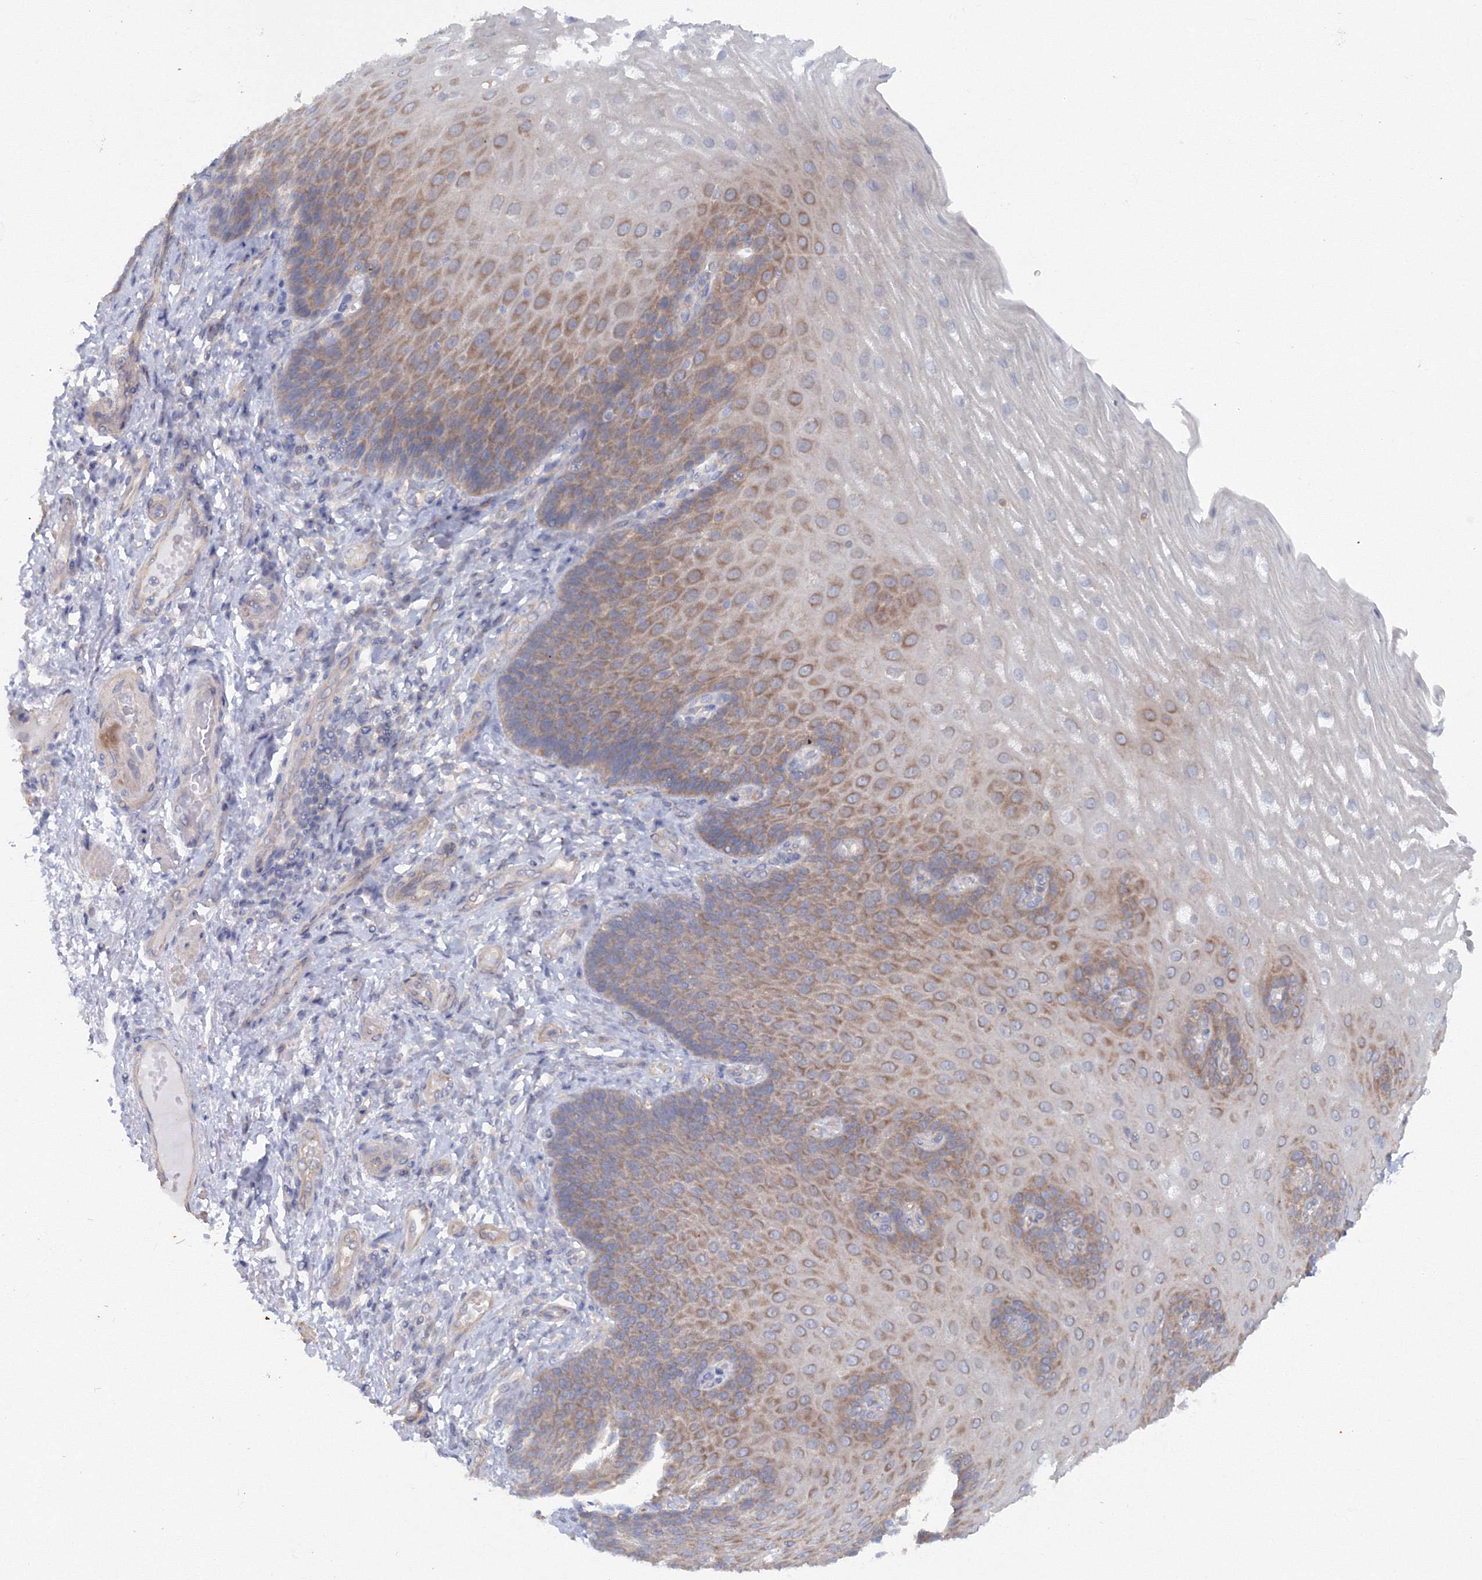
{"staining": {"intensity": "moderate", "quantity": ">75%", "location": "cytoplasmic/membranous"}, "tissue": "esophagus", "cell_type": "Squamous epithelial cells", "image_type": "normal", "snomed": [{"axis": "morphology", "description": "Normal tissue, NOS"}, {"axis": "topography", "description": "Esophagus"}], "caption": "About >75% of squamous epithelial cells in benign esophagus demonstrate moderate cytoplasmic/membranous protein positivity as visualized by brown immunohistochemical staining.", "gene": "EXOC1", "patient": {"sex": "male", "age": 54}}